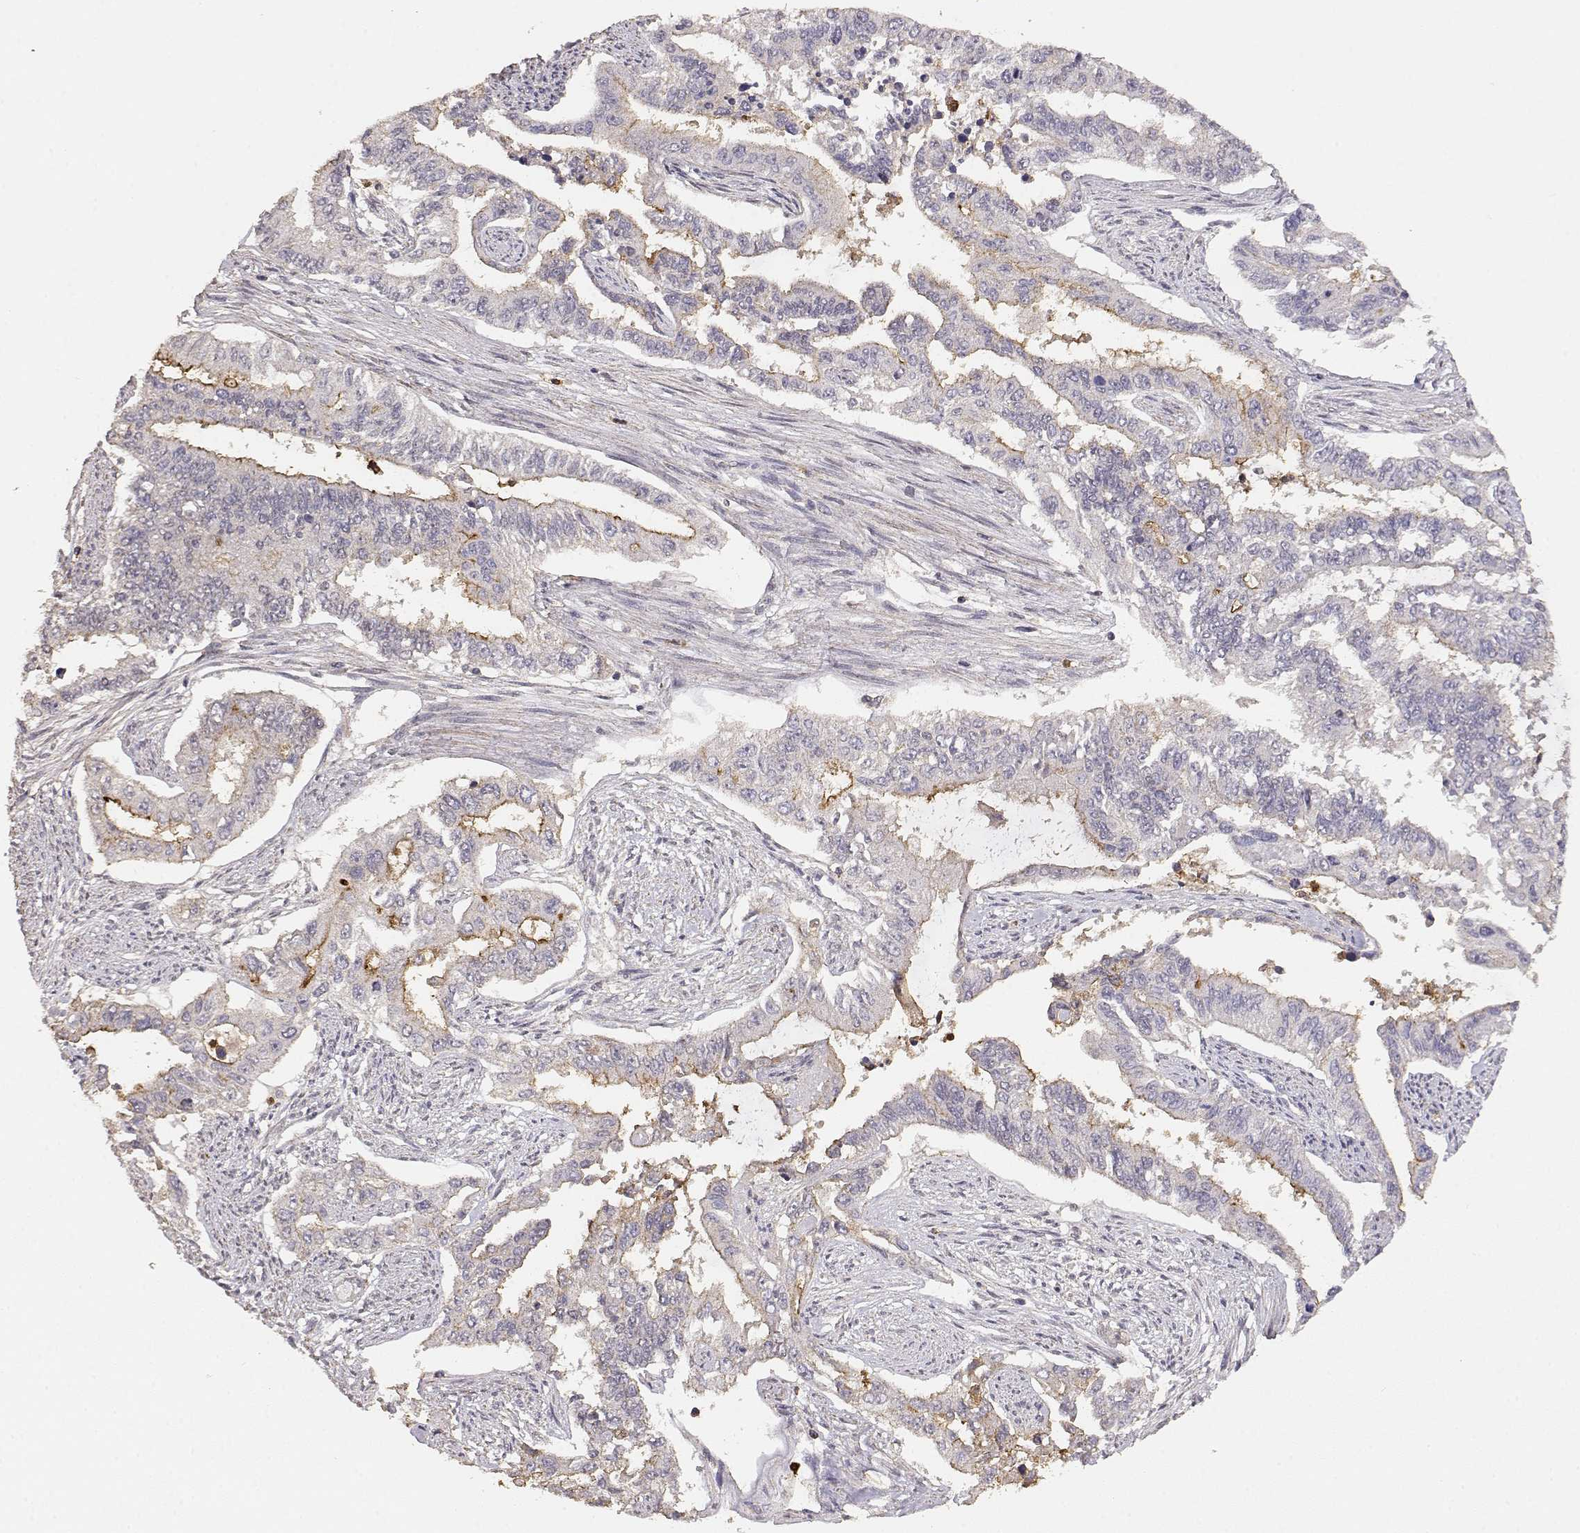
{"staining": {"intensity": "moderate", "quantity": "<25%", "location": "cytoplasmic/membranous"}, "tissue": "endometrial cancer", "cell_type": "Tumor cells", "image_type": "cancer", "snomed": [{"axis": "morphology", "description": "Adenocarcinoma, NOS"}, {"axis": "topography", "description": "Uterus"}], "caption": "Endometrial adenocarcinoma was stained to show a protein in brown. There is low levels of moderate cytoplasmic/membranous positivity in approximately <25% of tumor cells.", "gene": "TNFRSF10C", "patient": {"sex": "female", "age": 59}}